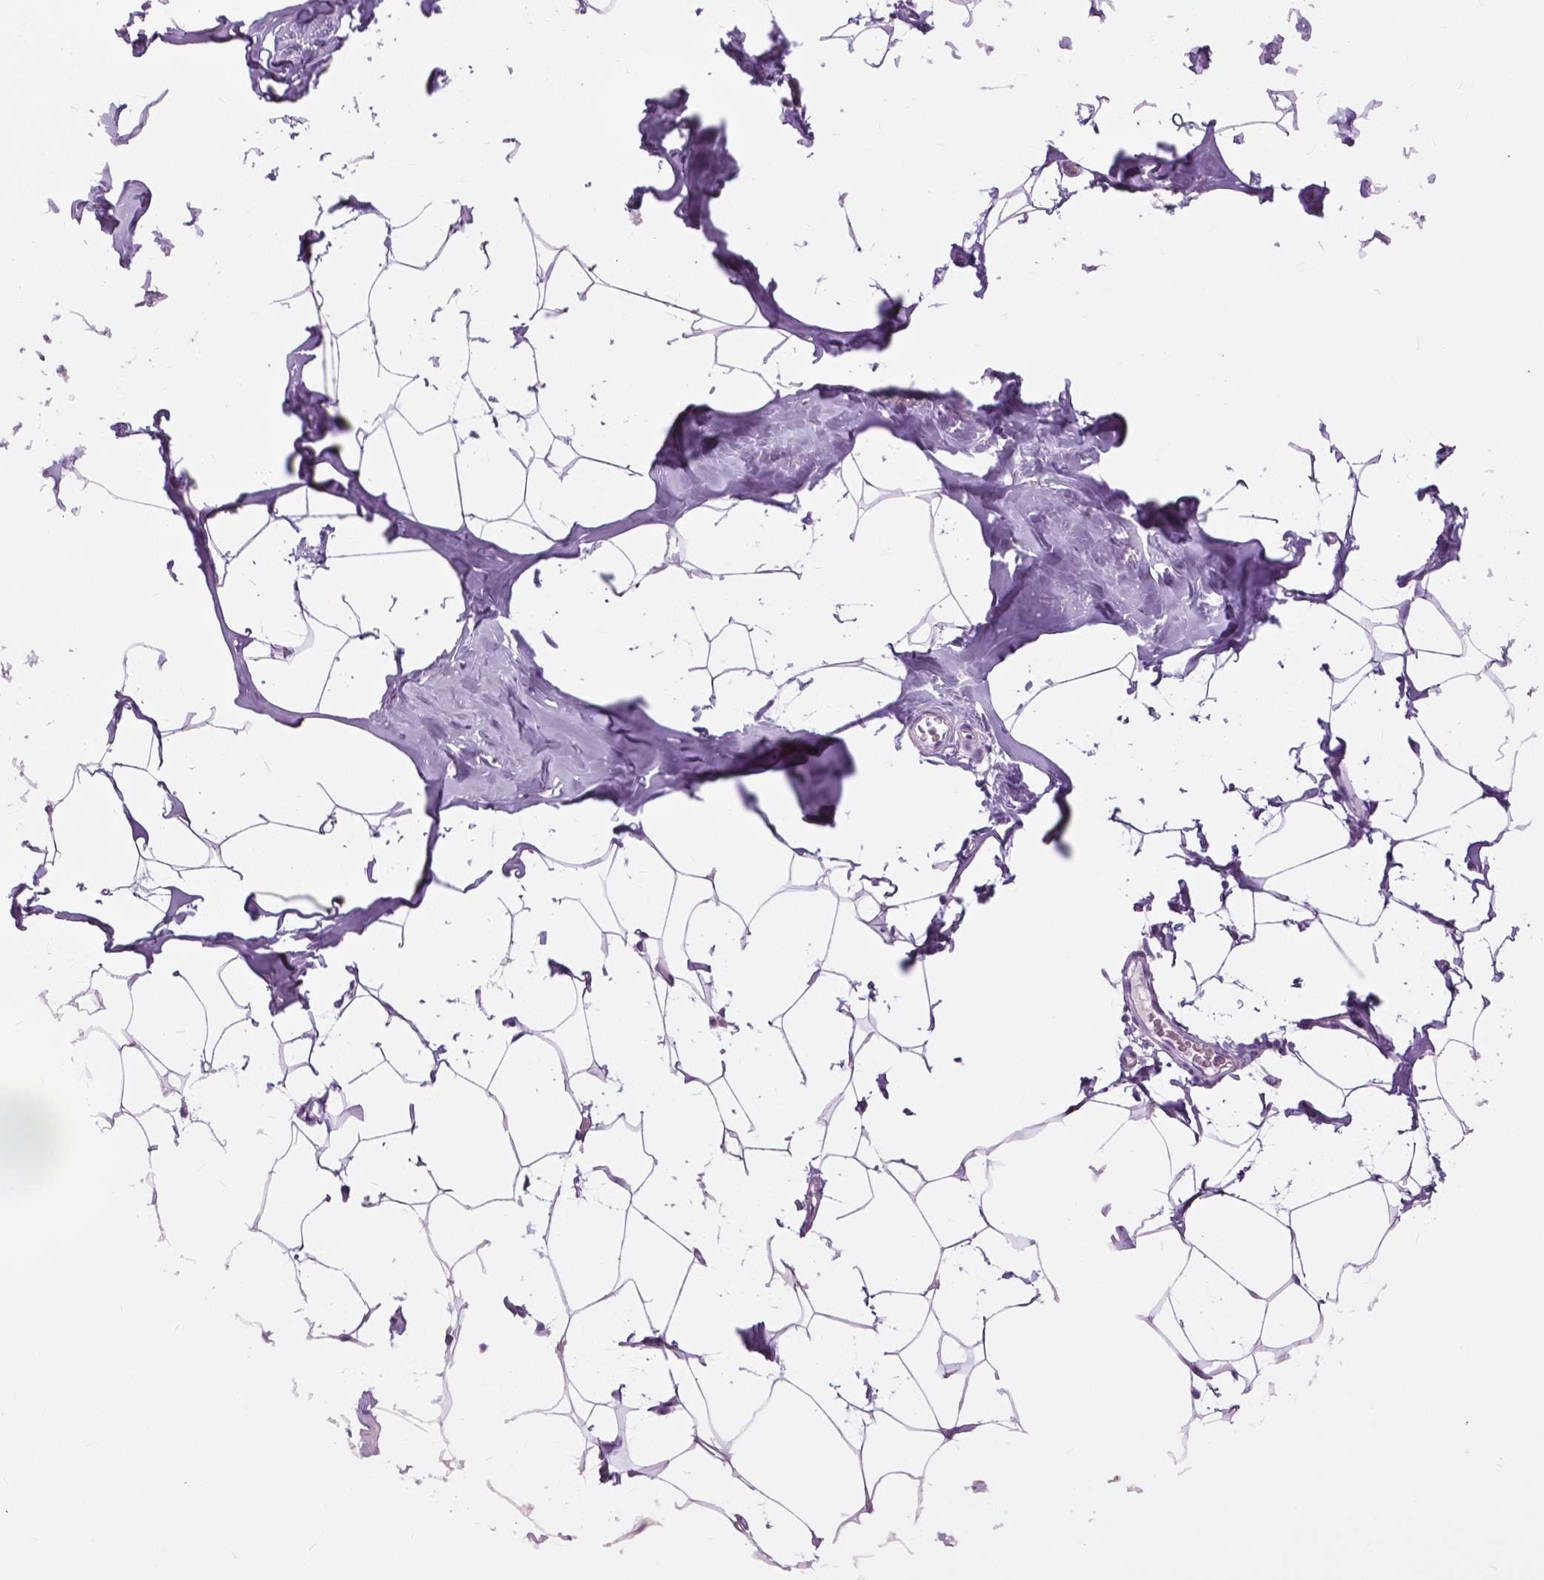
{"staining": {"intensity": "negative", "quantity": "none", "location": "none"}, "tissue": "breast", "cell_type": "Adipocytes", "image_type": "normal", "snomed": [{"axis": "morphology", "description": "Normal tissue, NOS"}, {"axis": "topography", "description": "Breast"}], "caption": "DAB (3,3'-diaminobenzidine) immunohistochemical staining of normal breast displays no significant staining in adipocytes.", "gene": "SERPINI1", "patient": {"sex": "female", "age": 32}}